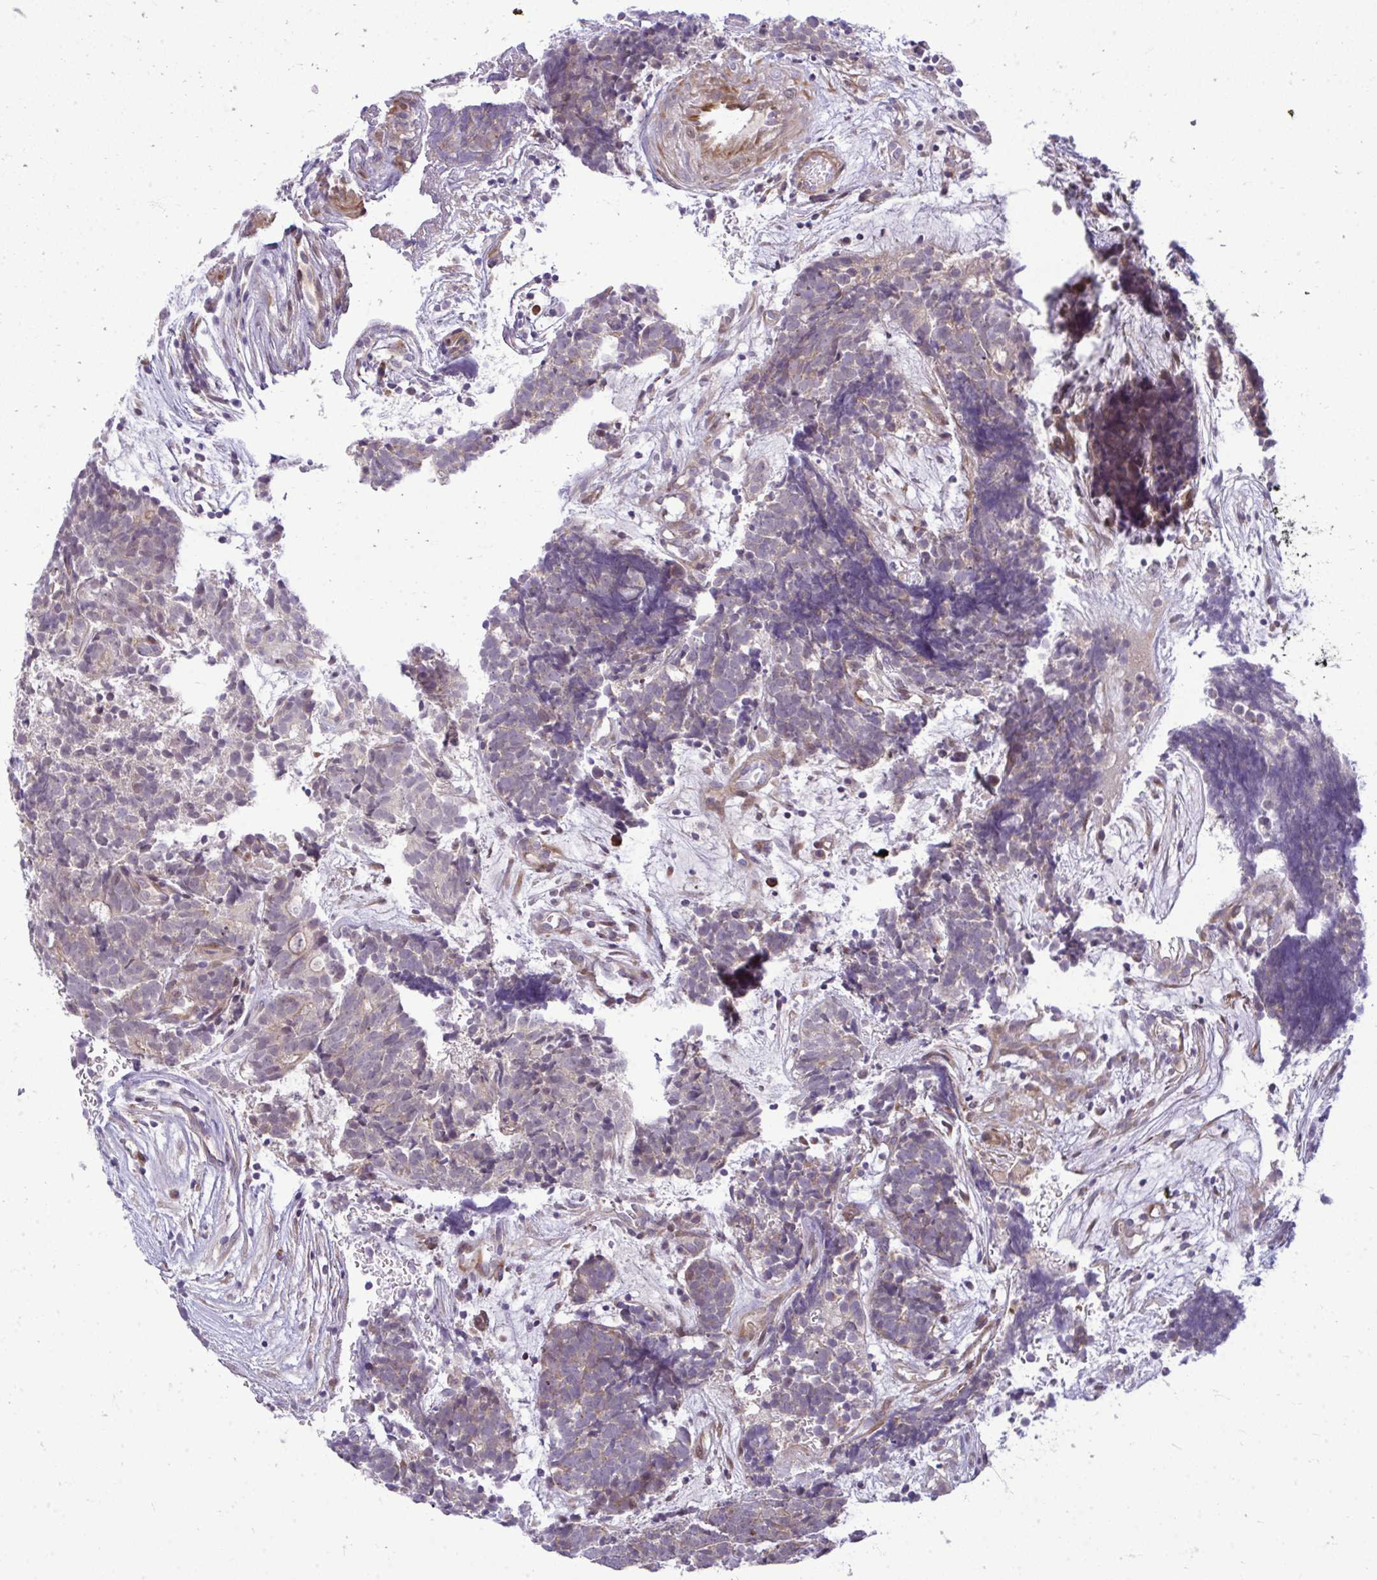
{"staining": {"intensity": "weak", "quantity": "25%-75%", "location": "cytoplasmic/membranous"}, "tissue": "head and neck cancer", "cell_type": "Tumor cells", "image_type": "cancer", "snomed": [{"axis": "morphology", "description": "Adenocarcinoma, NOS"}, {"axis": "topography", "description": "Head-Neck"}], "caption": "Immunohistochemistry (IHC) micrograph of human adenocarcinoma (head and neck) stained for a protein (brown), which demonstrates low levels of weak cytoplasmic/membranous positivity in about 25%-75% of tumor cells.", "gene": "ZSCAN9", "patient": {"sex": "female", "age": 81}}